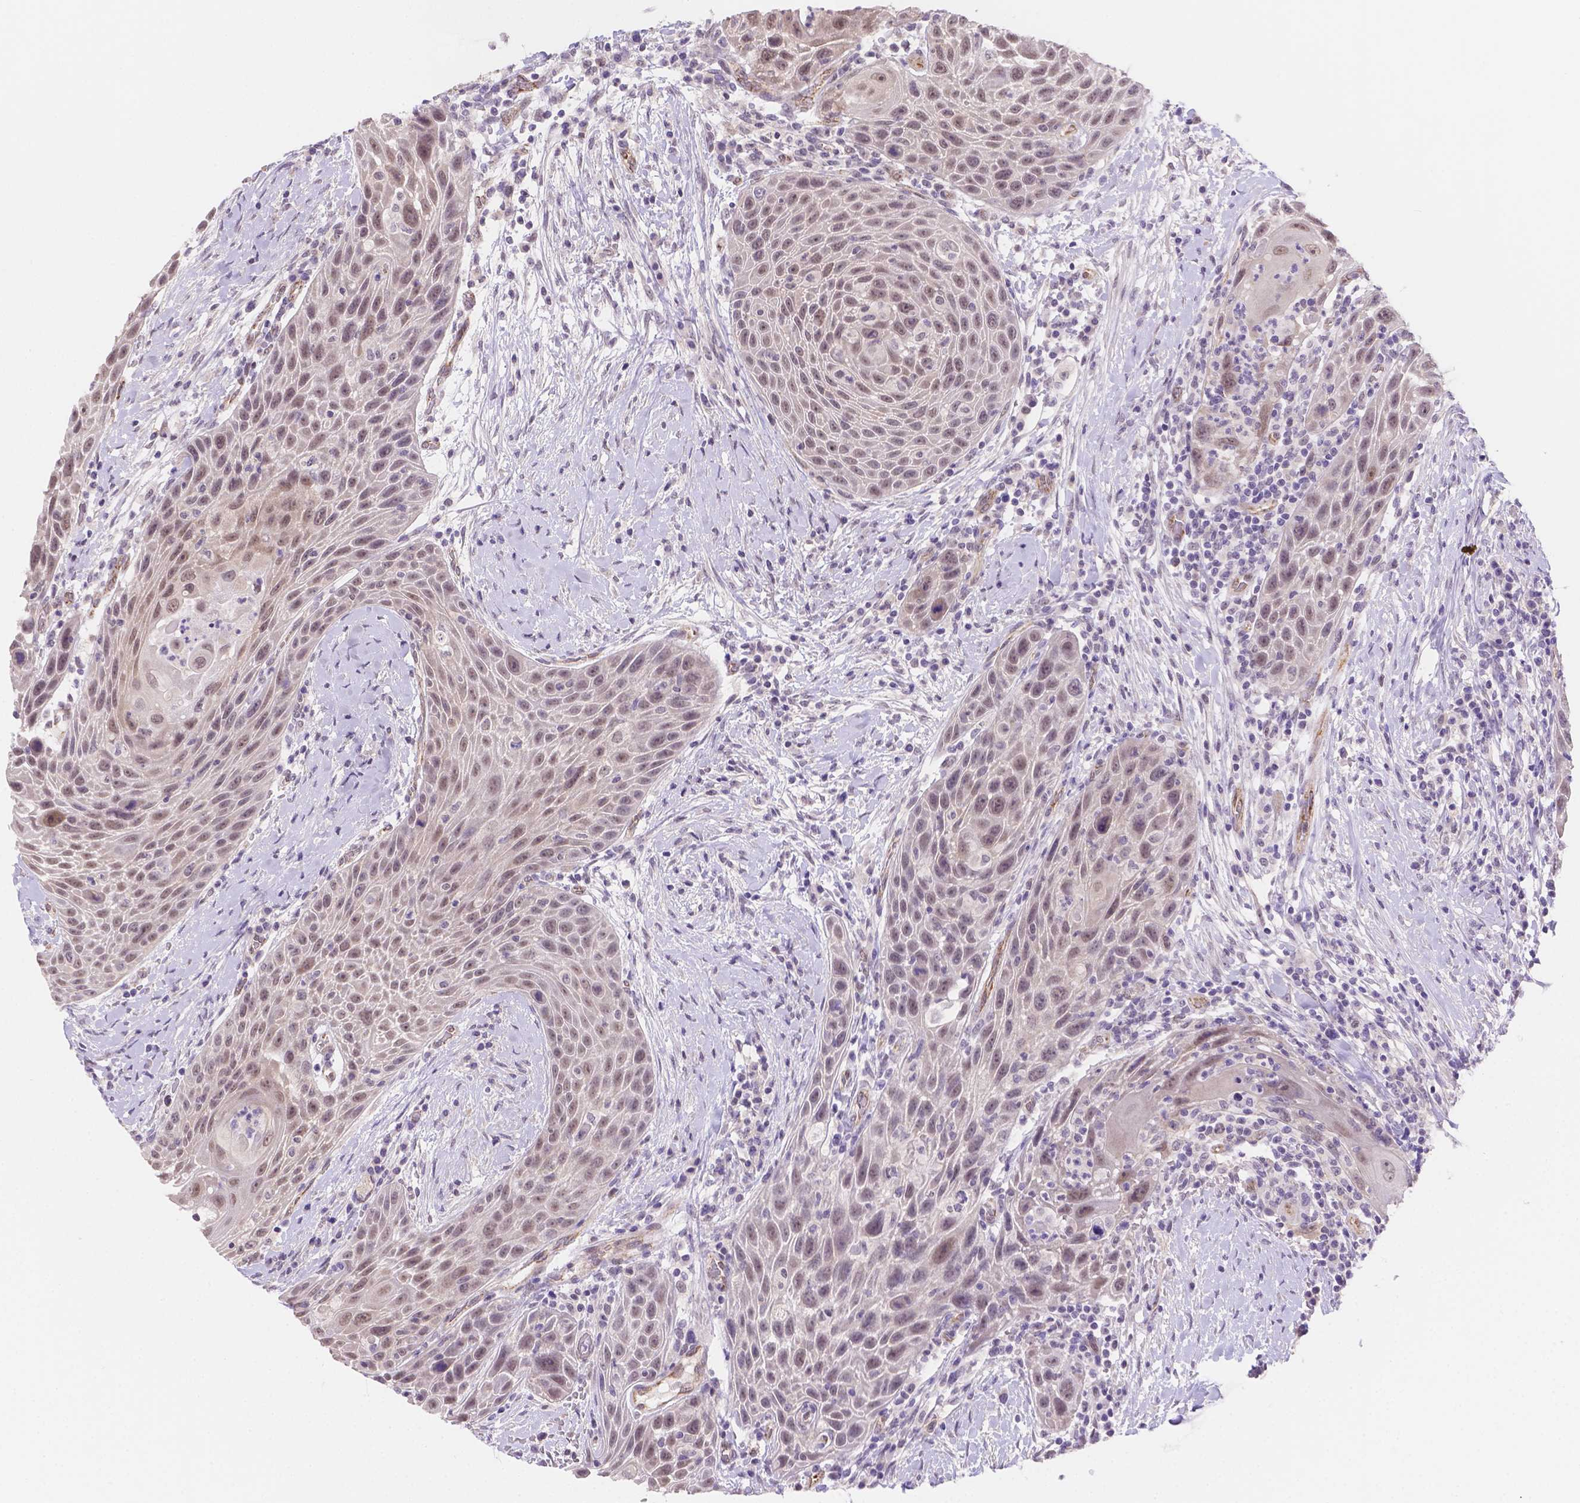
{"staining": {"intensity": "weak", "quantity": ">75%", "location": "nuclear"}, "tissue": "head and neck cancer", "cell_type": "Tumor cells", "image_type": "cancer", "snomed": [{"axis": "morphology", "description": "Squamous cell carcinoma, NOS"}, {"axis": "topography", "description": "Head-Neck"}], "caption": "This photomicrograph displays immunohistochemistry (IHC) staining of human head and neck cancer, with low weak nuclear staining in about >75% of tumor cells.", "gene": "NXPE2", "patient": {"sex": "male", "age": 69}}